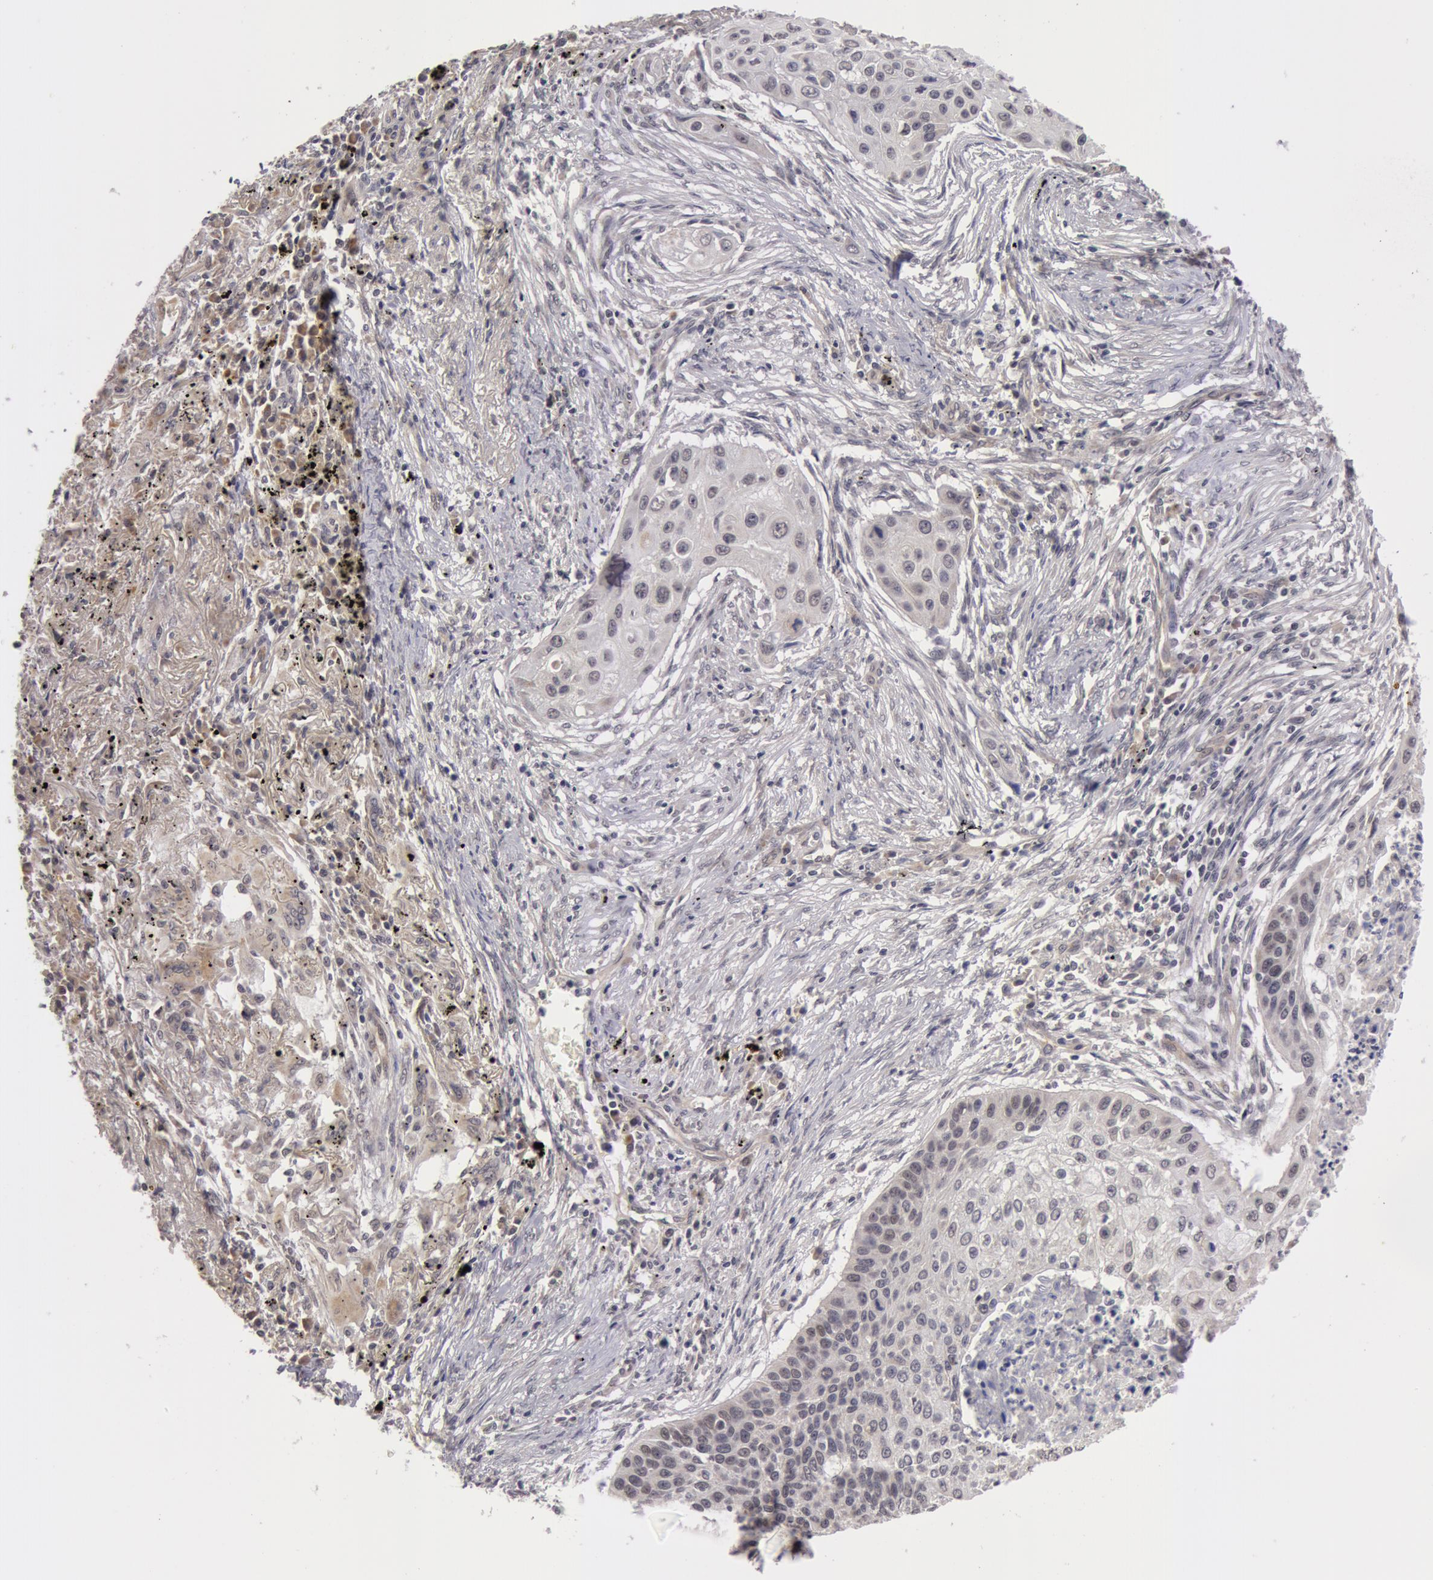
{"staining": {"intensity": "negative", "quantity": "none", "location": "none"}, "tissue": "lung cancer", "cell_type": "Tumor cells", "image_type": "cancer", "snomed": [{"axis": "morphology", "description": "Squamous cell carcinoma, NOS"}, {"axis": "topography", "description": "Lung"}], "caption": "Immunohistochemistry (IHC) photomicrograph of neoplastic tissue: lung squamous cell carcinoma stained with DAB (3,3'-diaminobenzidine) exhibits no significant protein staining in tumor cells.", "gene": "SYTL4", "patient": {"sex": "male", "age": 71}}